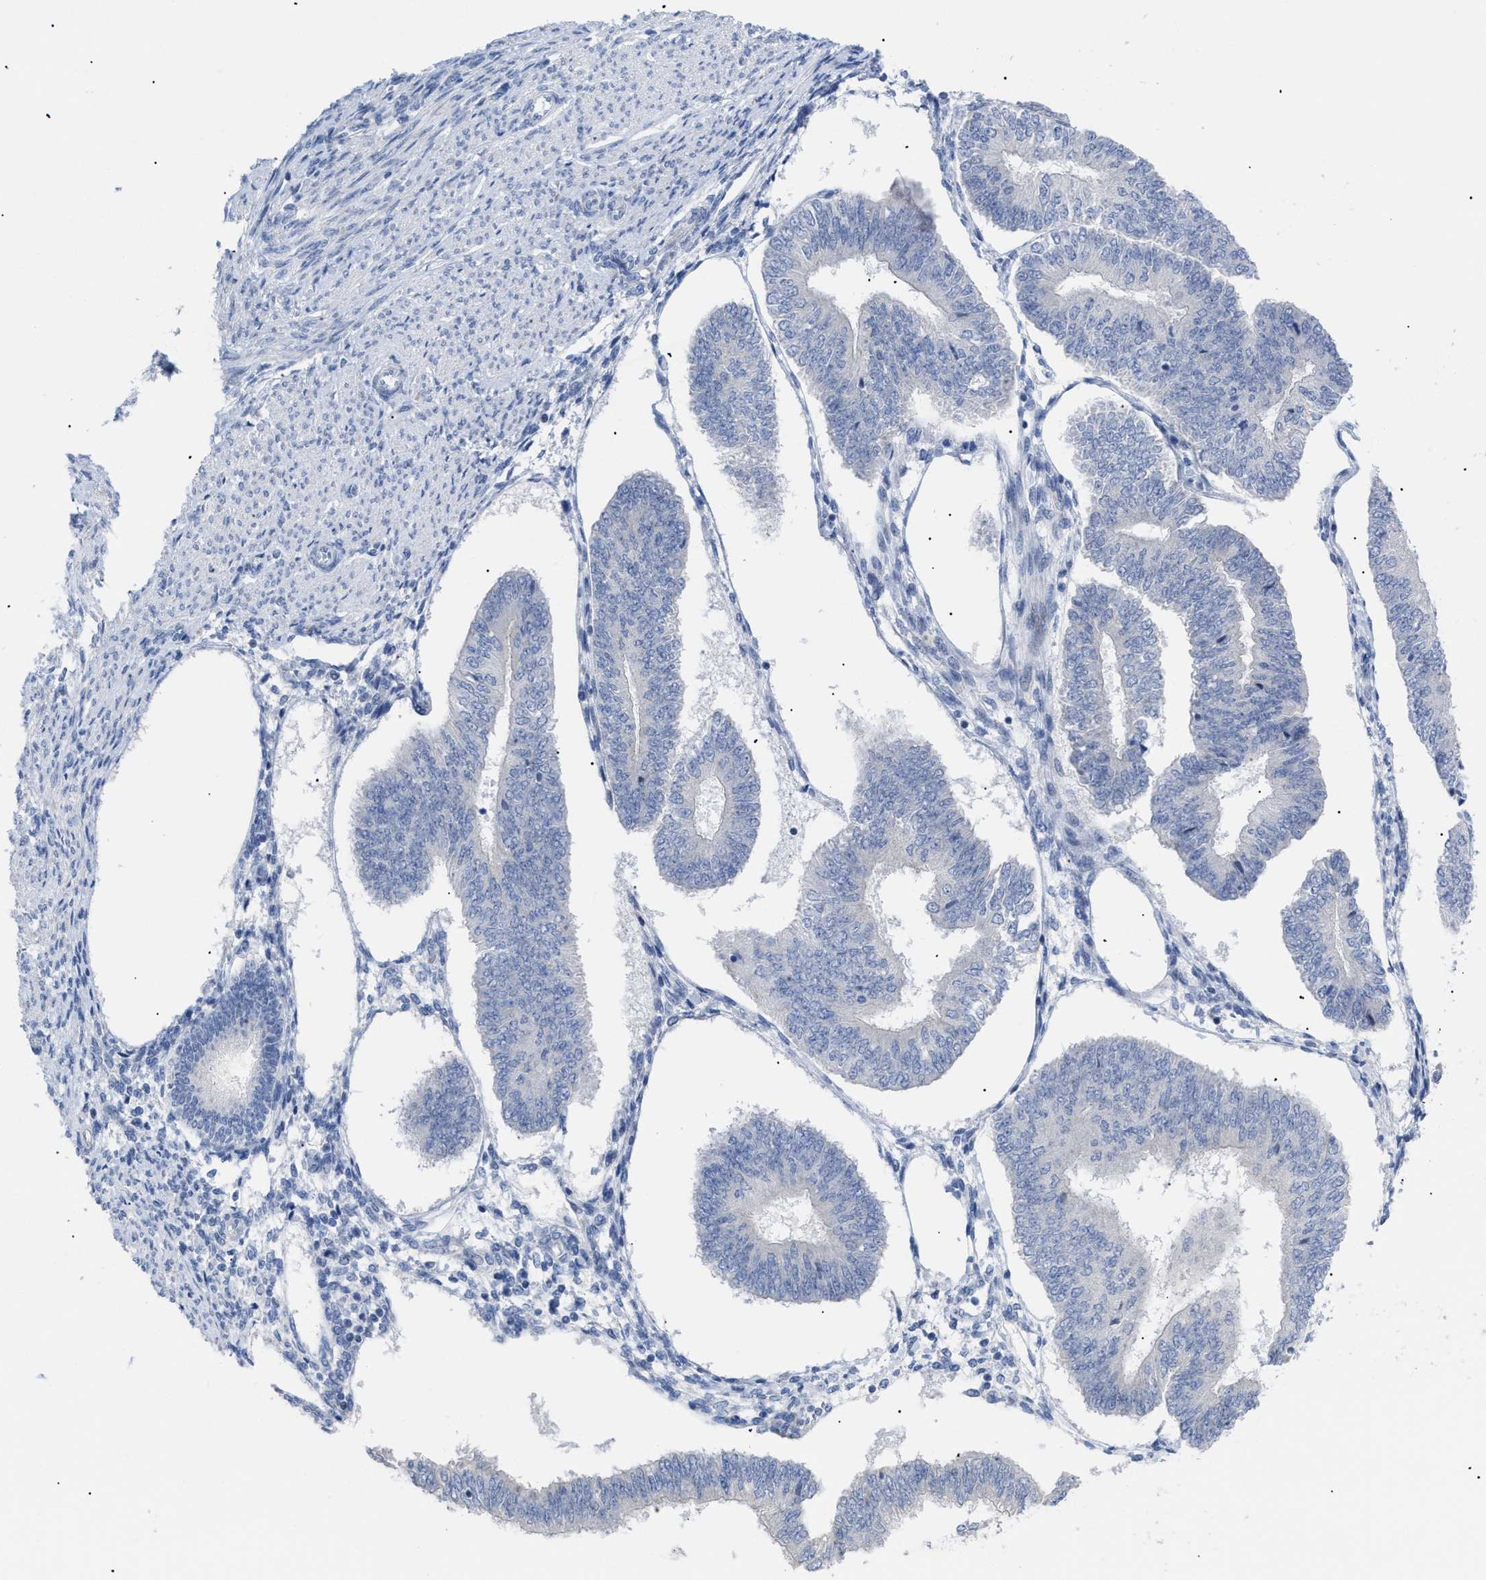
{"staining": {"intensity": "negative", "quantity": "none", "location": "none"}, "tissue": "endometrial cancer", "cell_type": "Tumor cells", "image_type": "cancer", "snomed": [{"axis": "morphology", "description": "Adenocarcinoma, NOS"}, {"axis": "topography", "description": "Endometrium"}], "caption": "Immunohistochemistry (IHC) photomicrograph of neoplastic tissue: endometrial adenocarcinoma stained with DAB (3,3'-diaminobenzidine) reveals no significant protein staining in tumor cells.", "gene": "CAV3", "patient": {"sex": "female", "age": 58}}